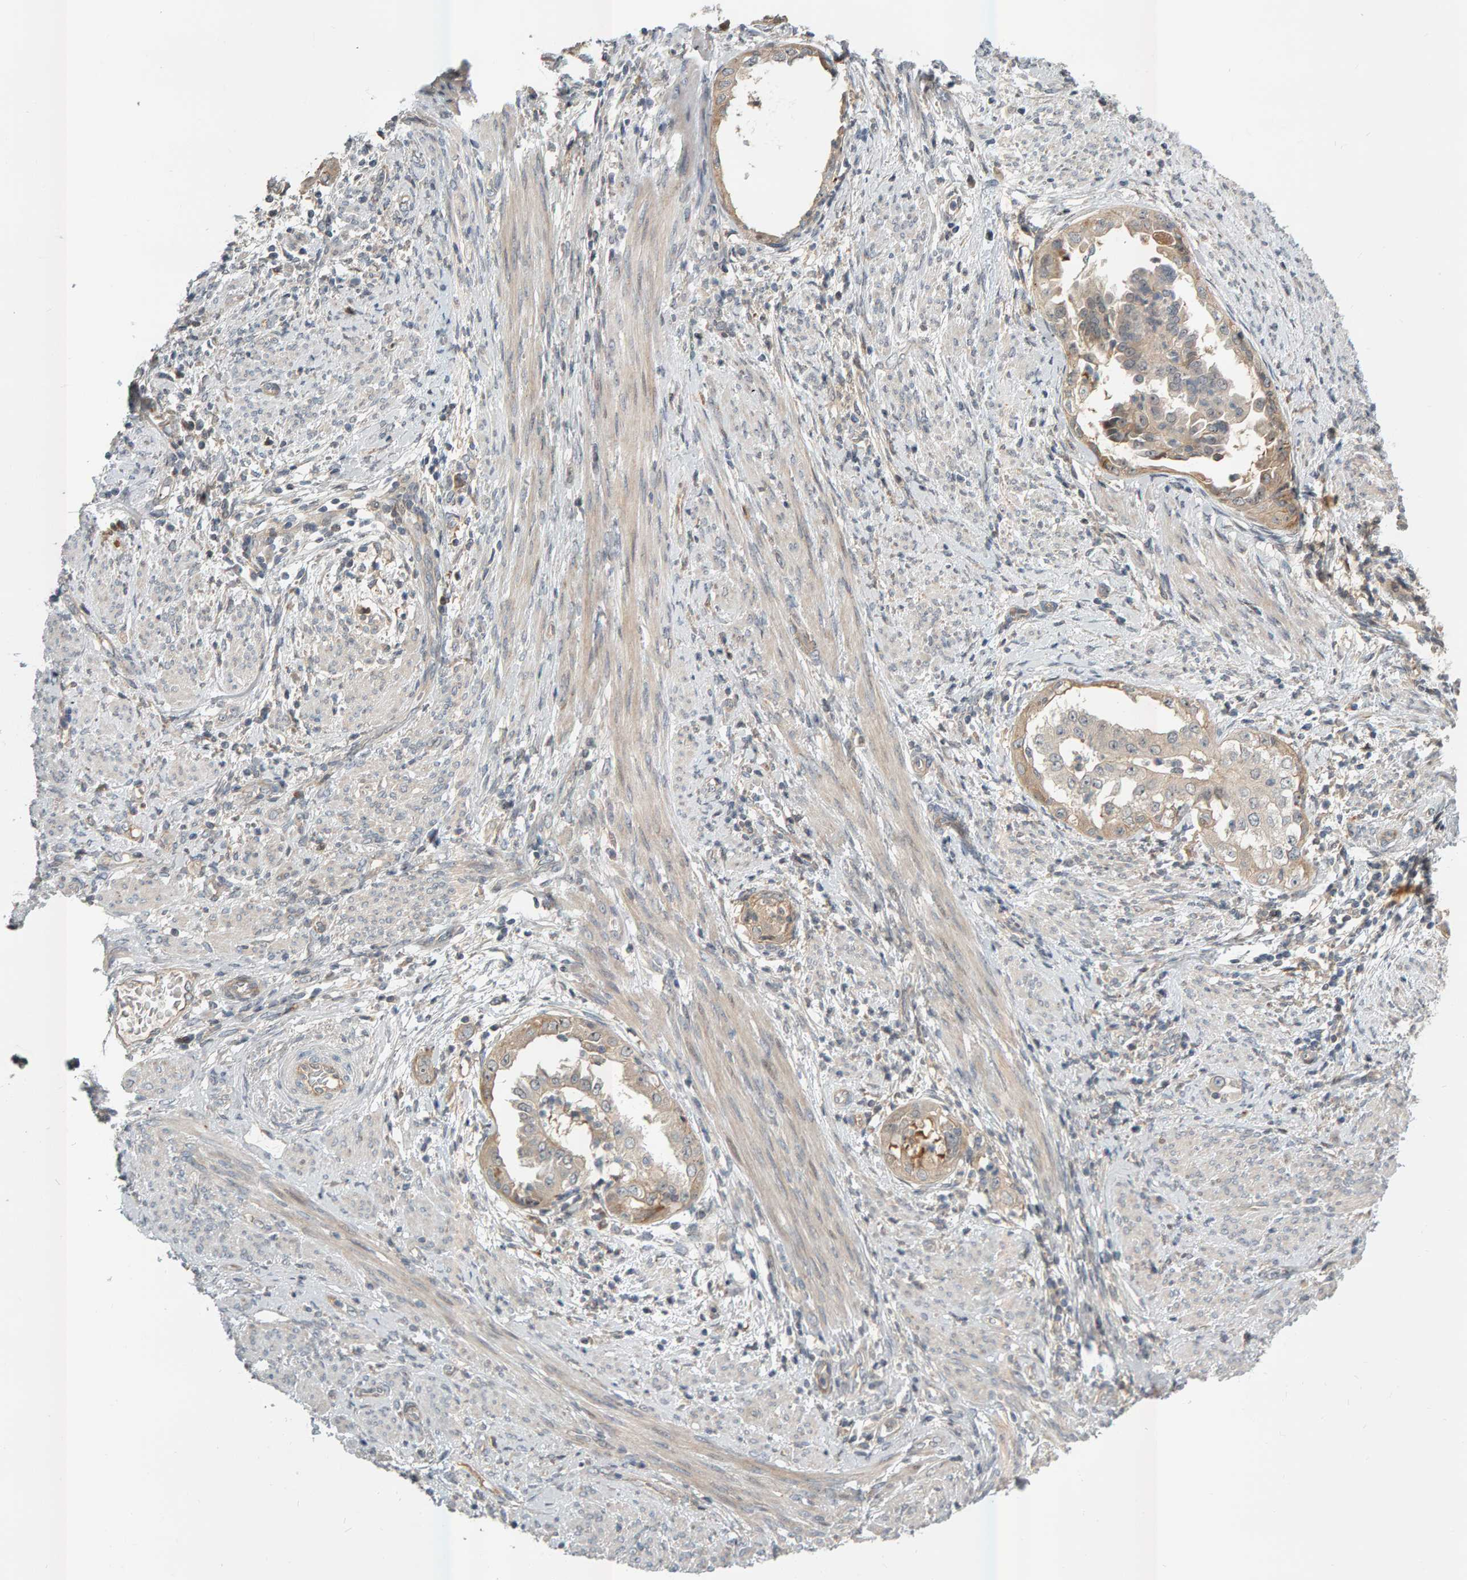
{"staining": {"intensity": "weak", "quantity": "<25%", "location": "cytoplasmic/membranous"}, "tissue": "endometrial cancer", "cell_type": "Tumor cells", "image_type": "cancer", "snomed": [{"axis": "morphology", "description": "Adenocarcinoma, NOS"}, {"axis": "topography", "description": "Endometrium"}], "caption": "High magnification brightfield microscopy of endometrial cancer (adenocarcinoma) stained with DAB (brown) and counterstained with hematoxylin (blue): tumor cells show no significant staining.", "gene": "ZNF160", "patient": {"sex": "female", "age": 85}}